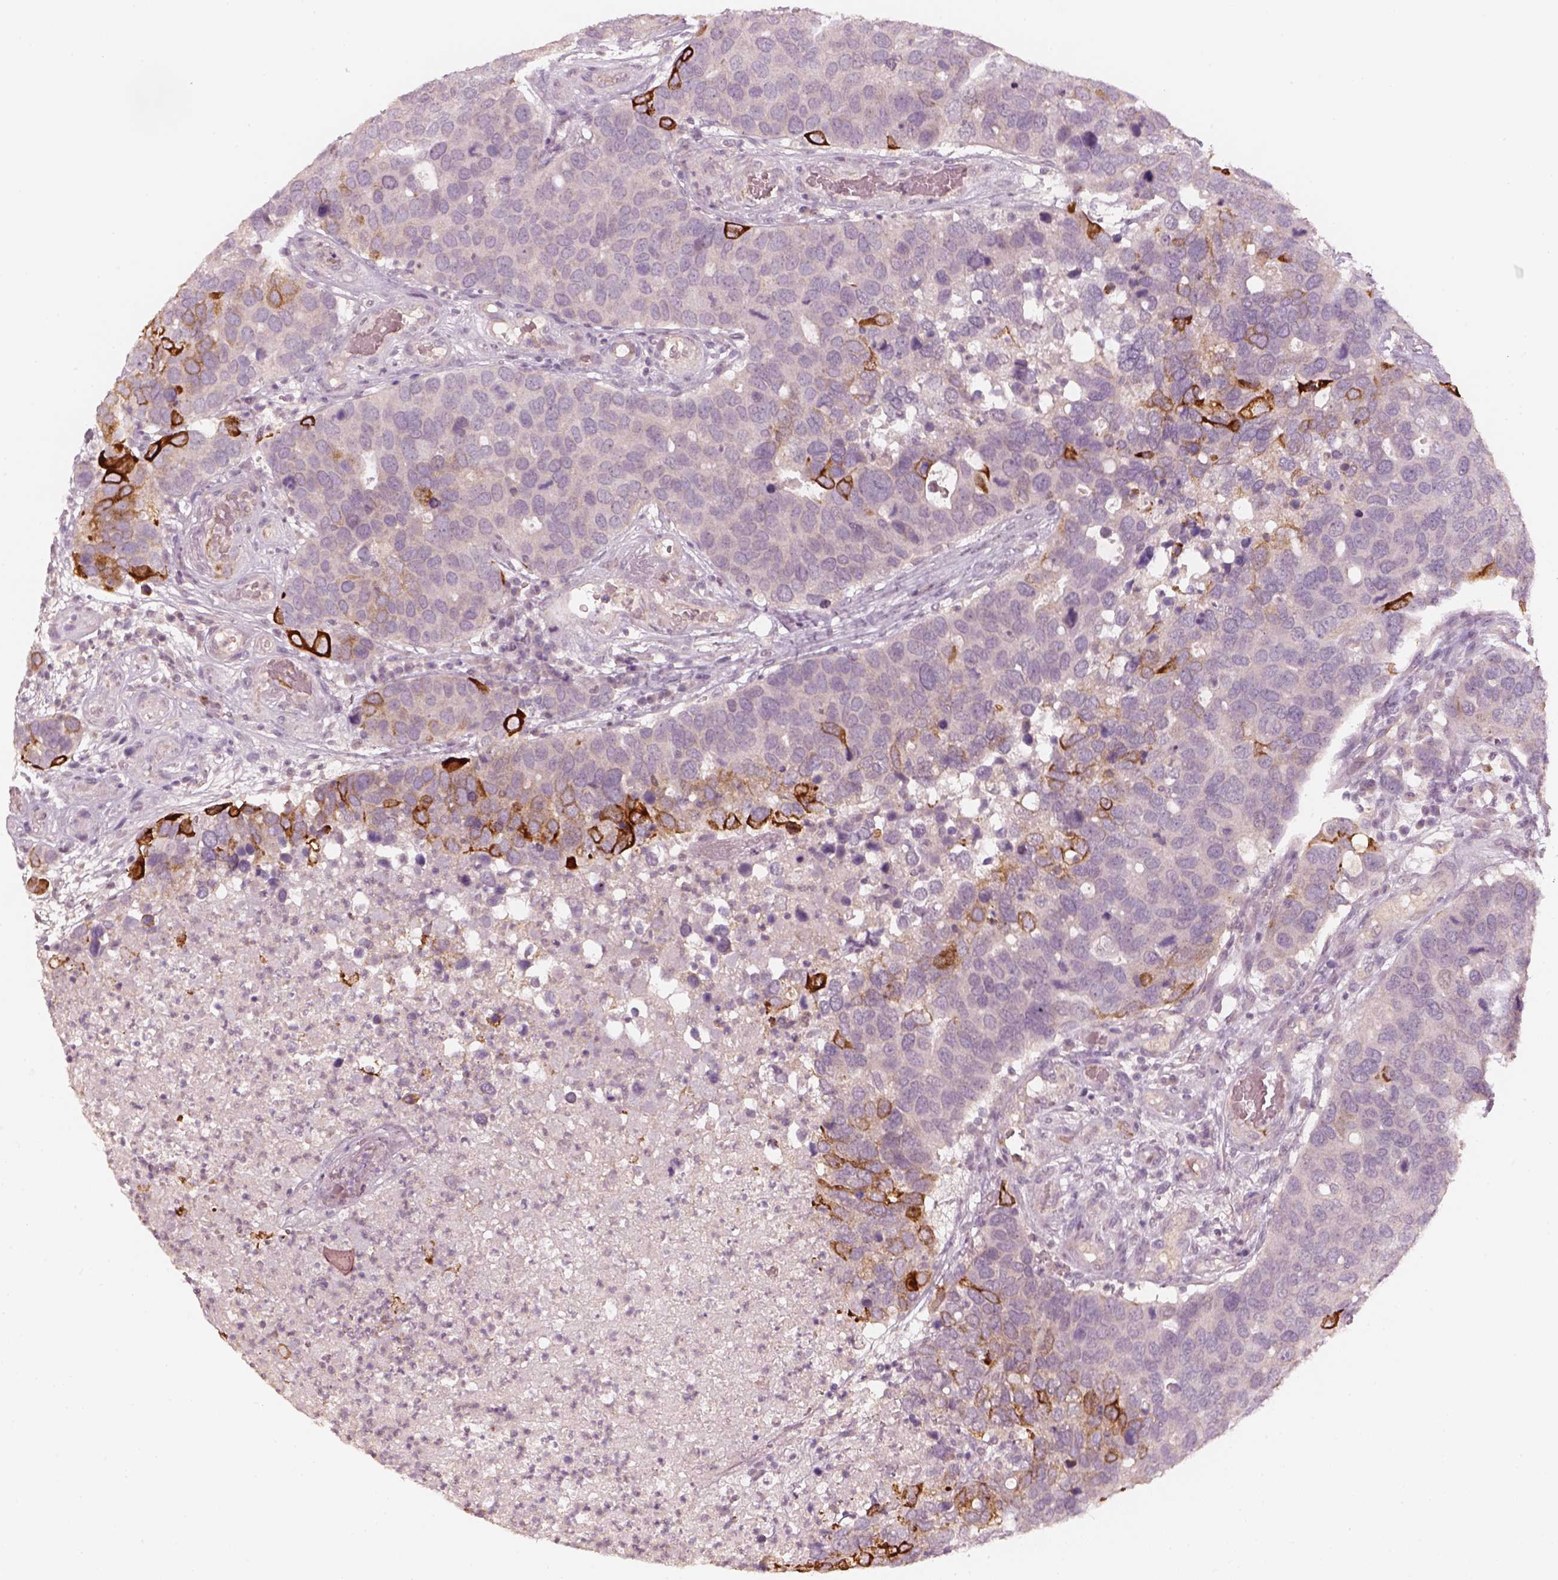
{"staining": {"intensity": "strong", "quantity": "<25%", "location": "cytoplasmic/membranous"}, "tissue": "breast cancer", "cell_type": "Tumor cells", "image_type": "cancer", "snomed": [{"axis": "morphology", "description": "Duct carcinoma"}, {"axis": "topography", "description": "Breast"}], "caption": "This photomicrograph shows immunohistochemistry staining of breast invasive ductal carcinoma, with medium strong cytoplasmic/membranous expression in about <25% of tumor cells.", "gene": "LAMC2", "patient": {"sex": "female", "age": 83}}